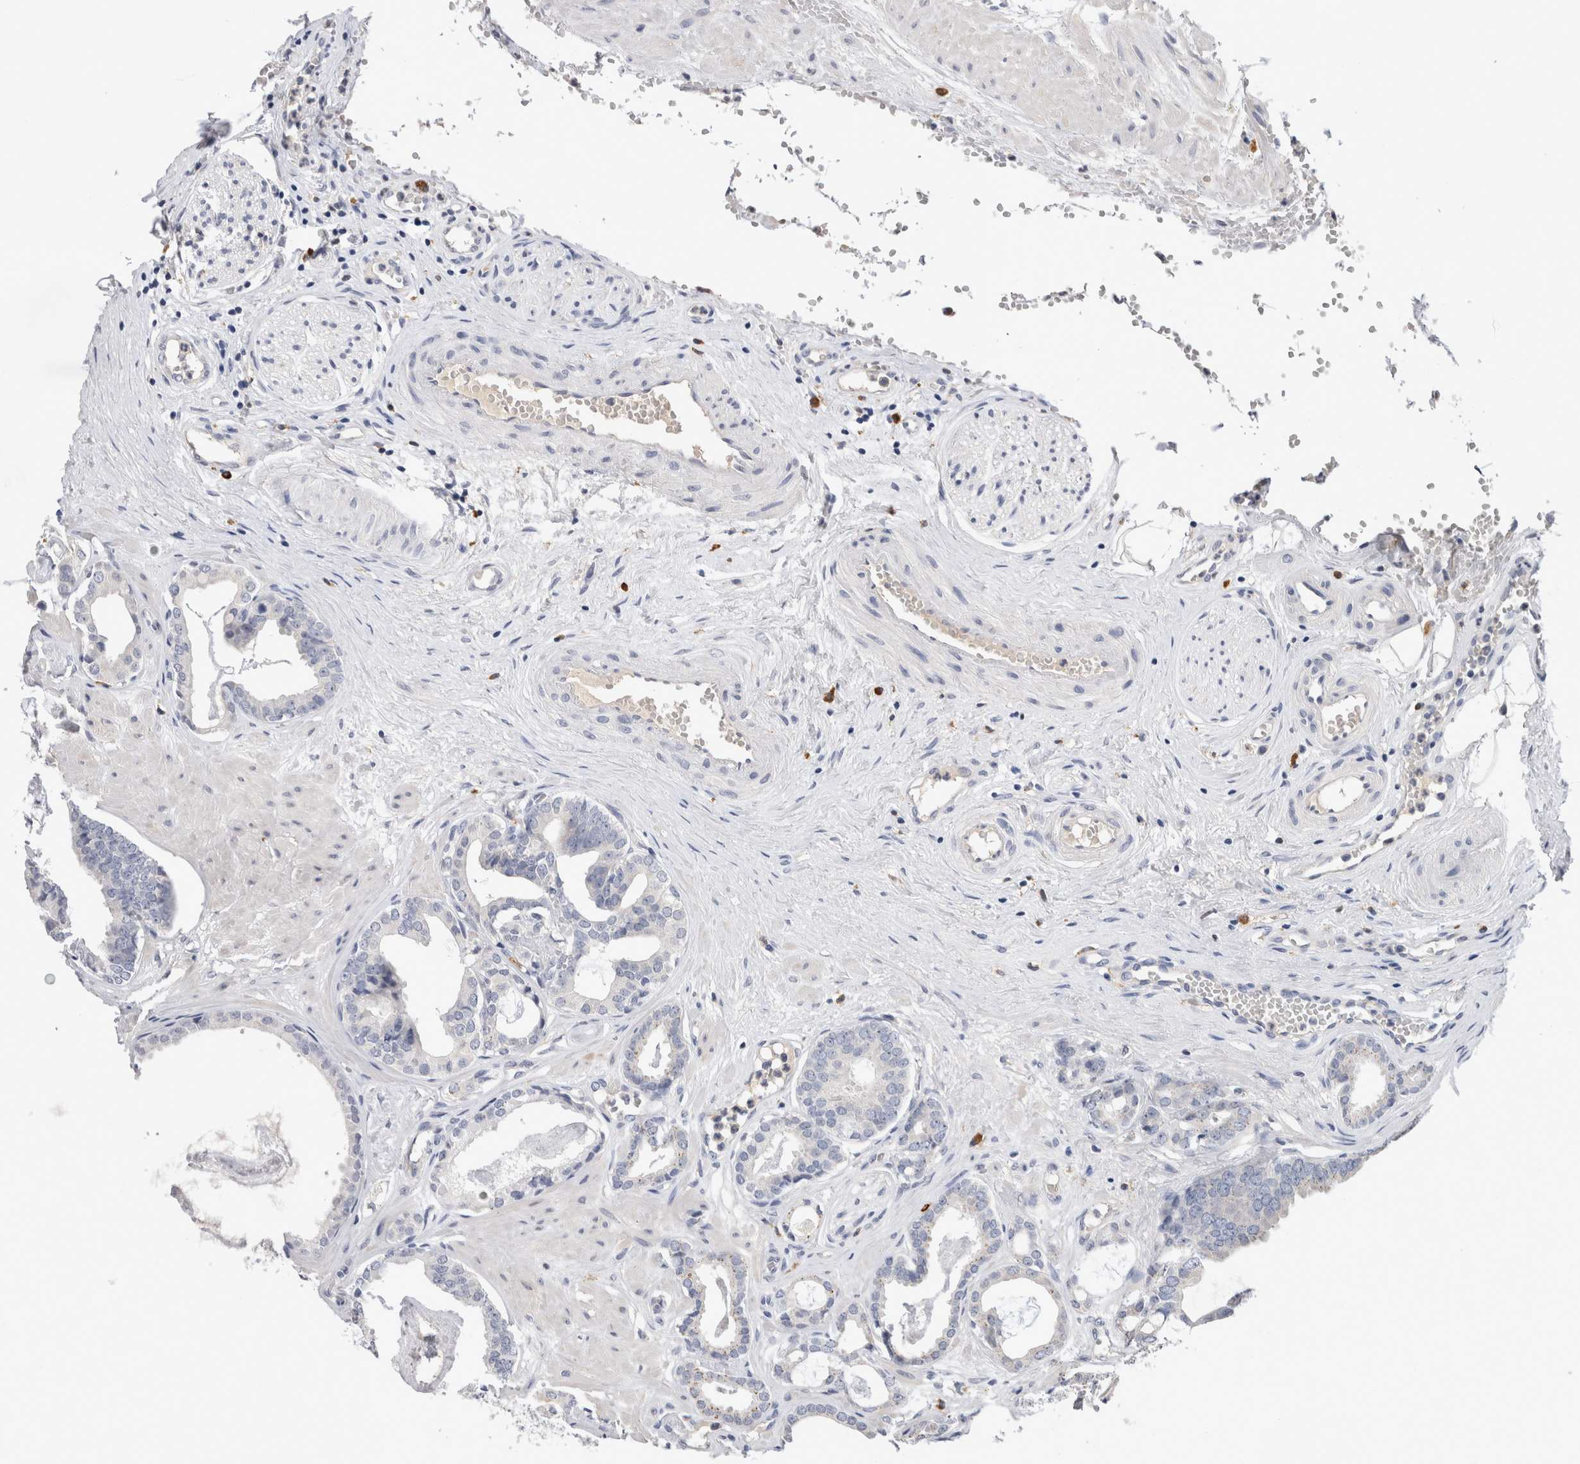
{"staining": {"intensity": "negative", "quantity": "none", "location": "none"}, "tissue": "prostate cancer", "cell_type": "Tumor cells", "image_type": "cancer", "snomed": [{"axis": "morphology", "description": "Adenocarcinoma, Low grade"}, {"axis": "topography", "description": "Prostate"}], "caption": "A histopathology image of prostate cancer stained for a protein reveals no brown staining in tumor cells. Nuclei are stained in blue.", "gene": "VSIG4", "patient": {"sex": "male", "age": 53}}